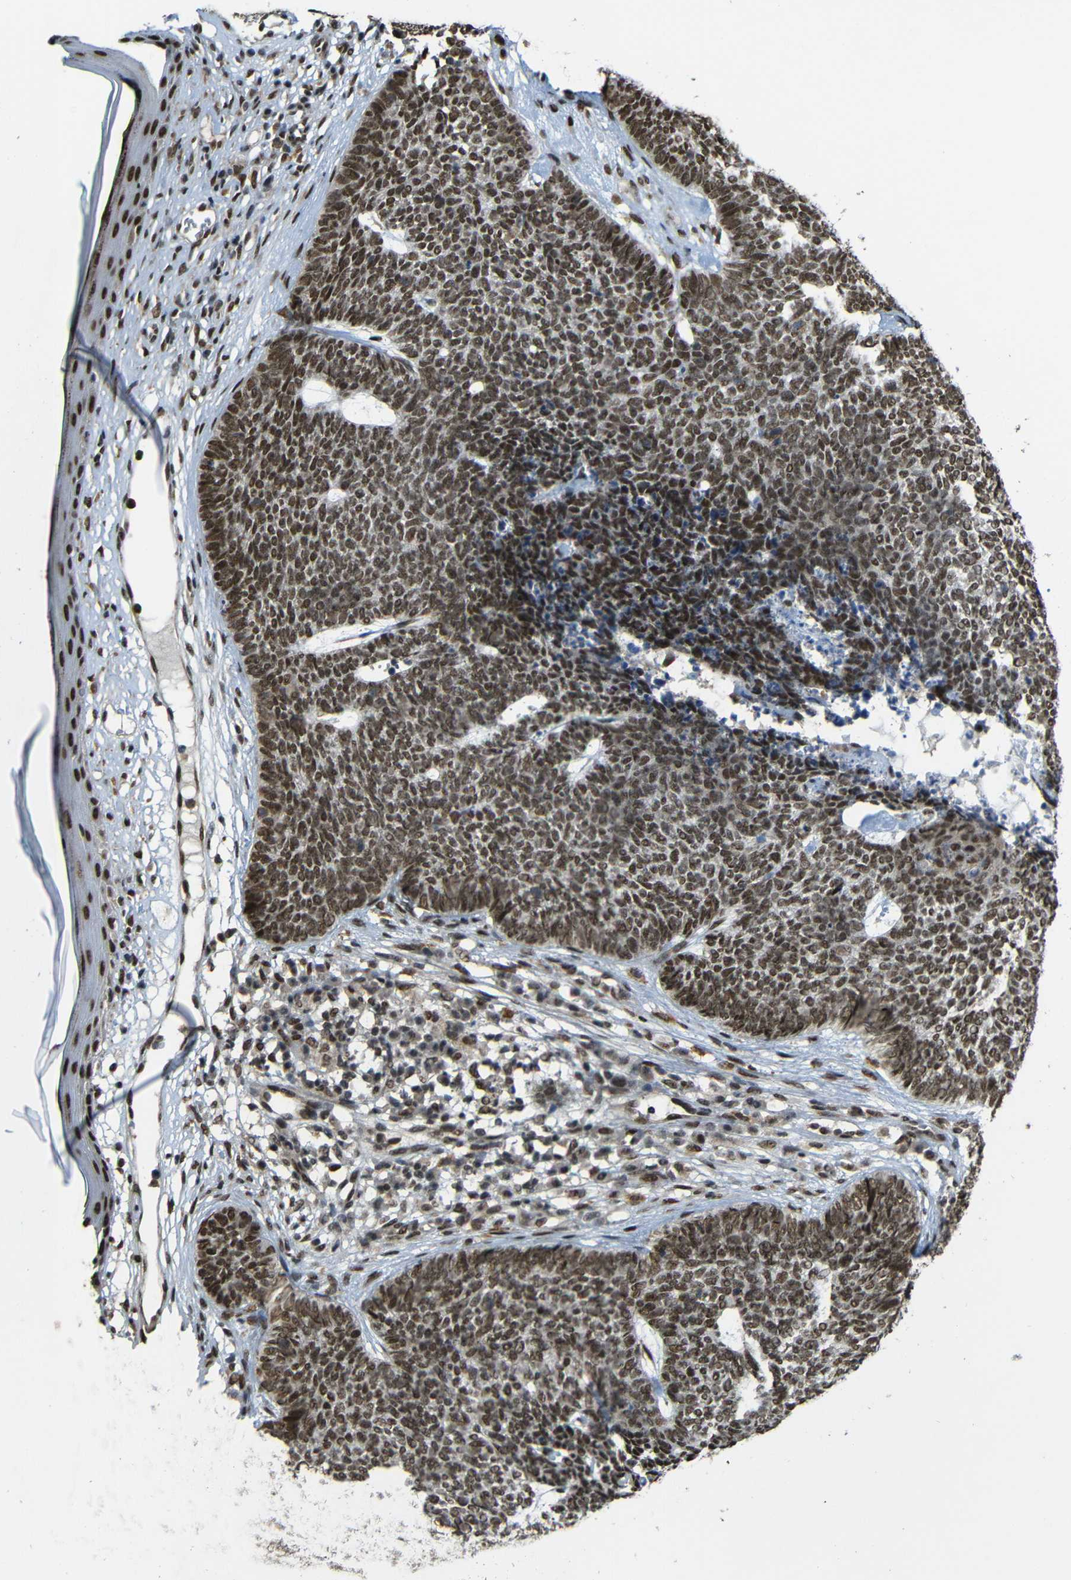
{"staining": {"intensity": "strong", "quantity": ">75%", "location": "cytoplasmic/membranous,nuclear"}, "tissue": "skin cancer", "cell_type": "Tumor cells", "image_type": "cancer", "snomed": [{"axis": "morphology", "description": "Basal cell carcinoma"}, {"axis": "topography", "description": "Skin"}], "caption": "Strong cytoplasmic/membranous and nuclear expression is seen in approximately >75% of tumor cells in skin basal cell carcinoma.", "gene": "TCF7L2", "patient": {"sex": "female", "age": 84}}